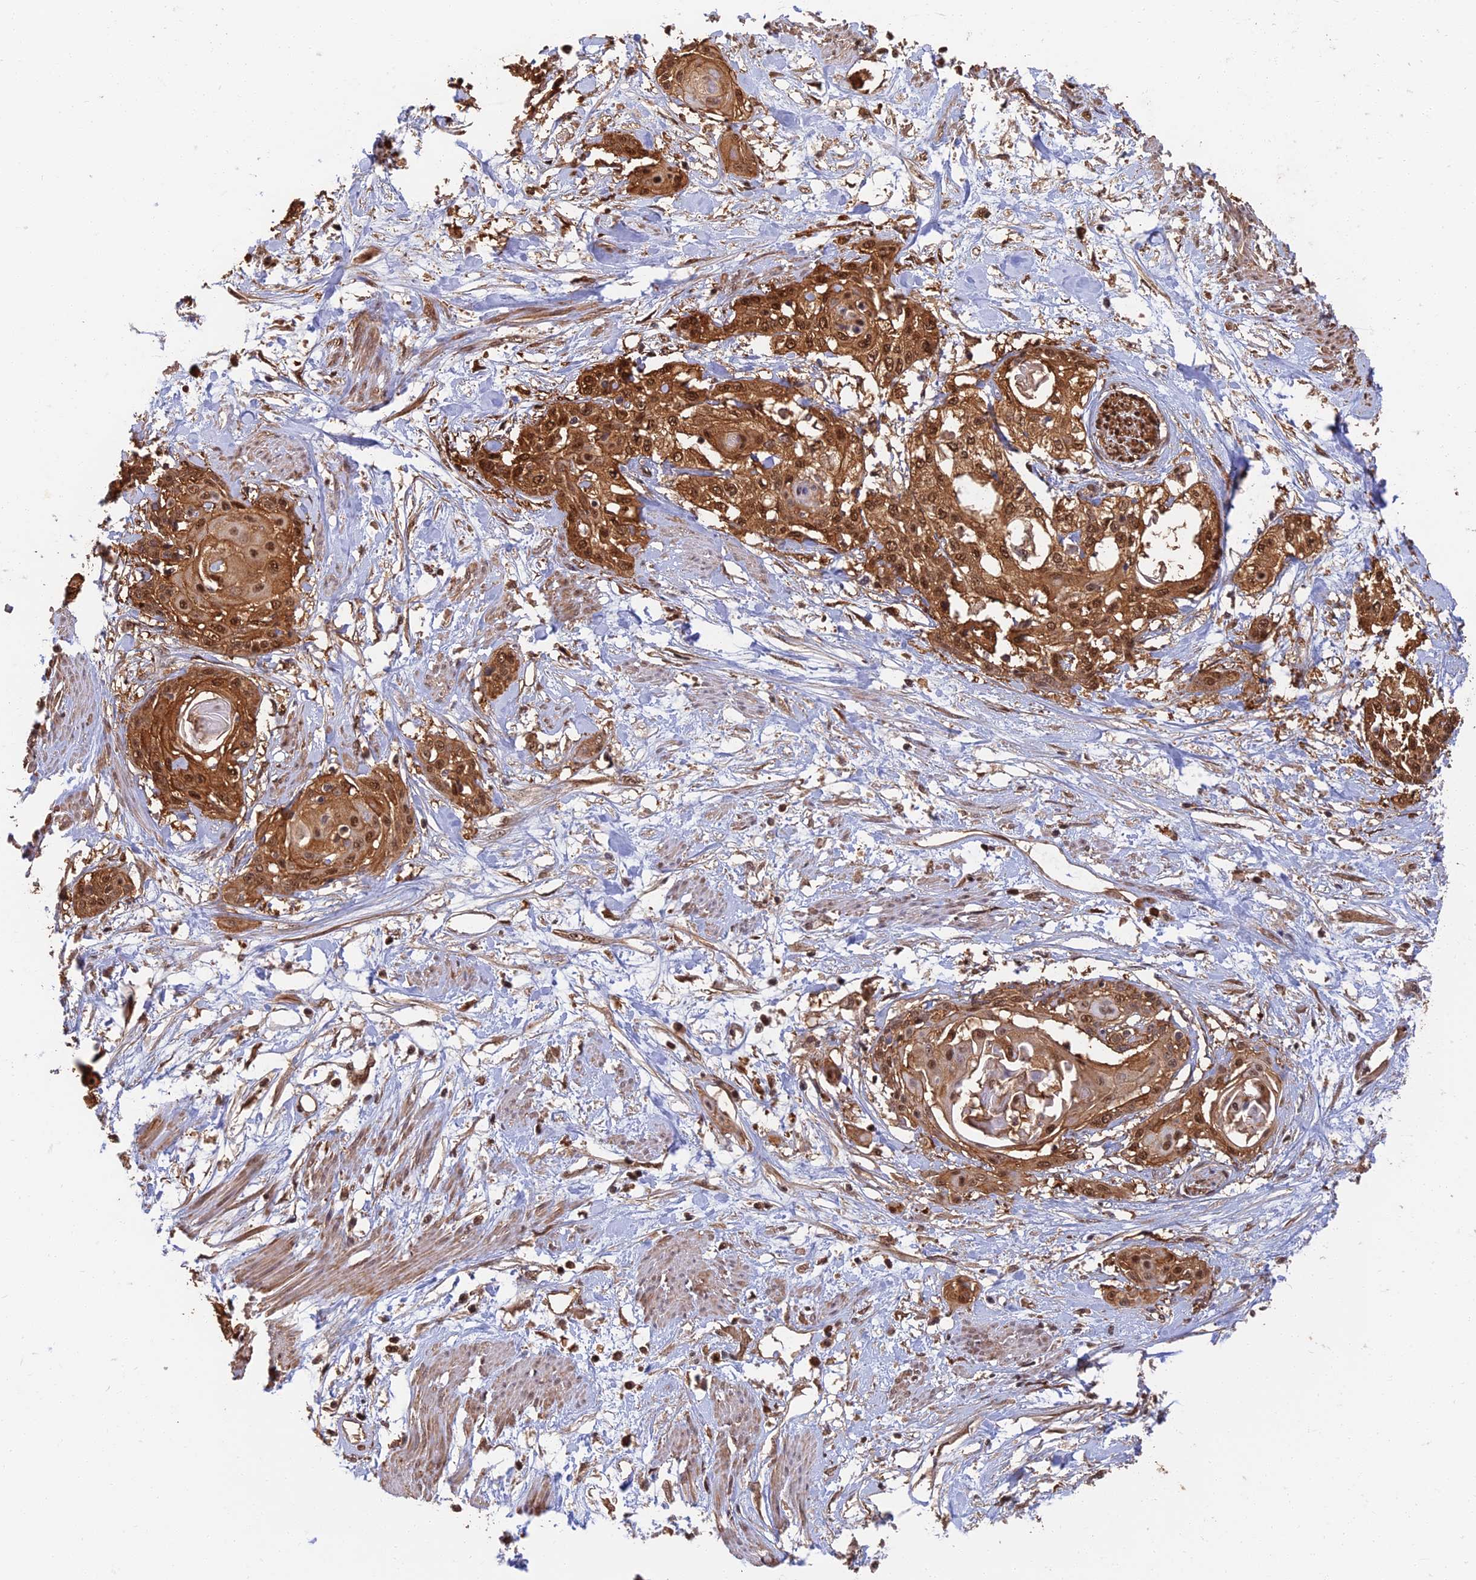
{"staining": {"intensity": "strong", "quantity": ">75%", "location": "cytoplasmic/membranous,nuclear"}, "tissue": "cervical cancer", "cell_type": "Tumor cells", "image_type": "cancer", "snomed": [{"axis": "morphology", "description": "Squamous cell carcinoma, NOS"}, {"axis": "topography", "description": "Cervix"}], "caption": "A high-resolution photomicrograph shows IHC staining of cervical squamous cell carcinoma, which reveals strong cytoplasmic/membranous and nuclear staining in about >75% of tumor cells.", "gene": "LRRN3", "patient": {"sex": "female", "age": 57}}